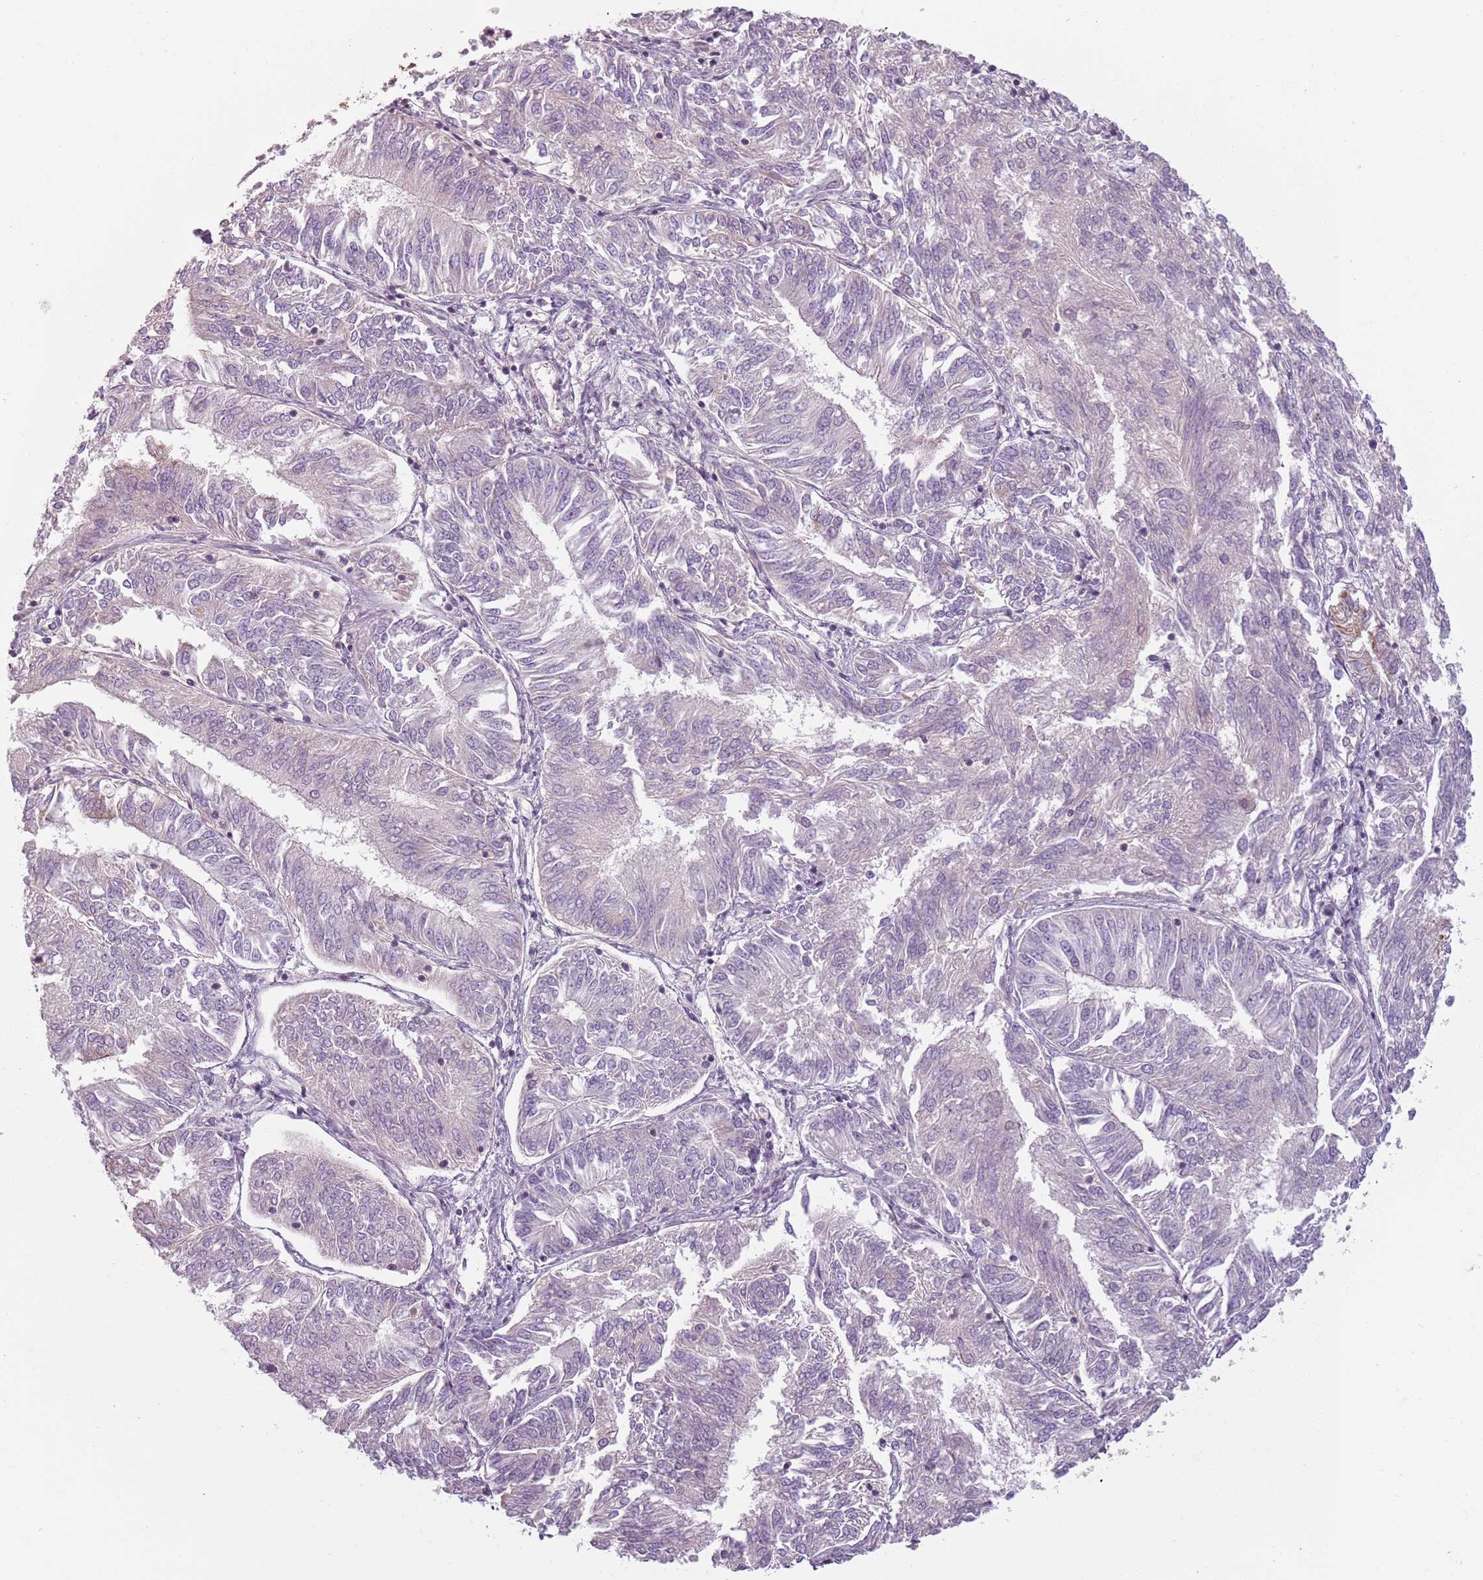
{"staining": {"intensity": "negative", "quantity": "none", "location": "none"}, "tissue": "endometrial cancer", "cell_type": "Tumor cells", "image_type": "cancer", "snomed": [{"axis": "morphology", "description": "Adenocarcinoma, NOS"}, {"axis": "topography", "description": "Endometrium"}], "caption": "This is an IHC histopathology image of human endometrial adenocarcinoma. There is no expression in tumor cells.", "gene": "TLCD2", "patient": {"sex": "female", "age": 58}}